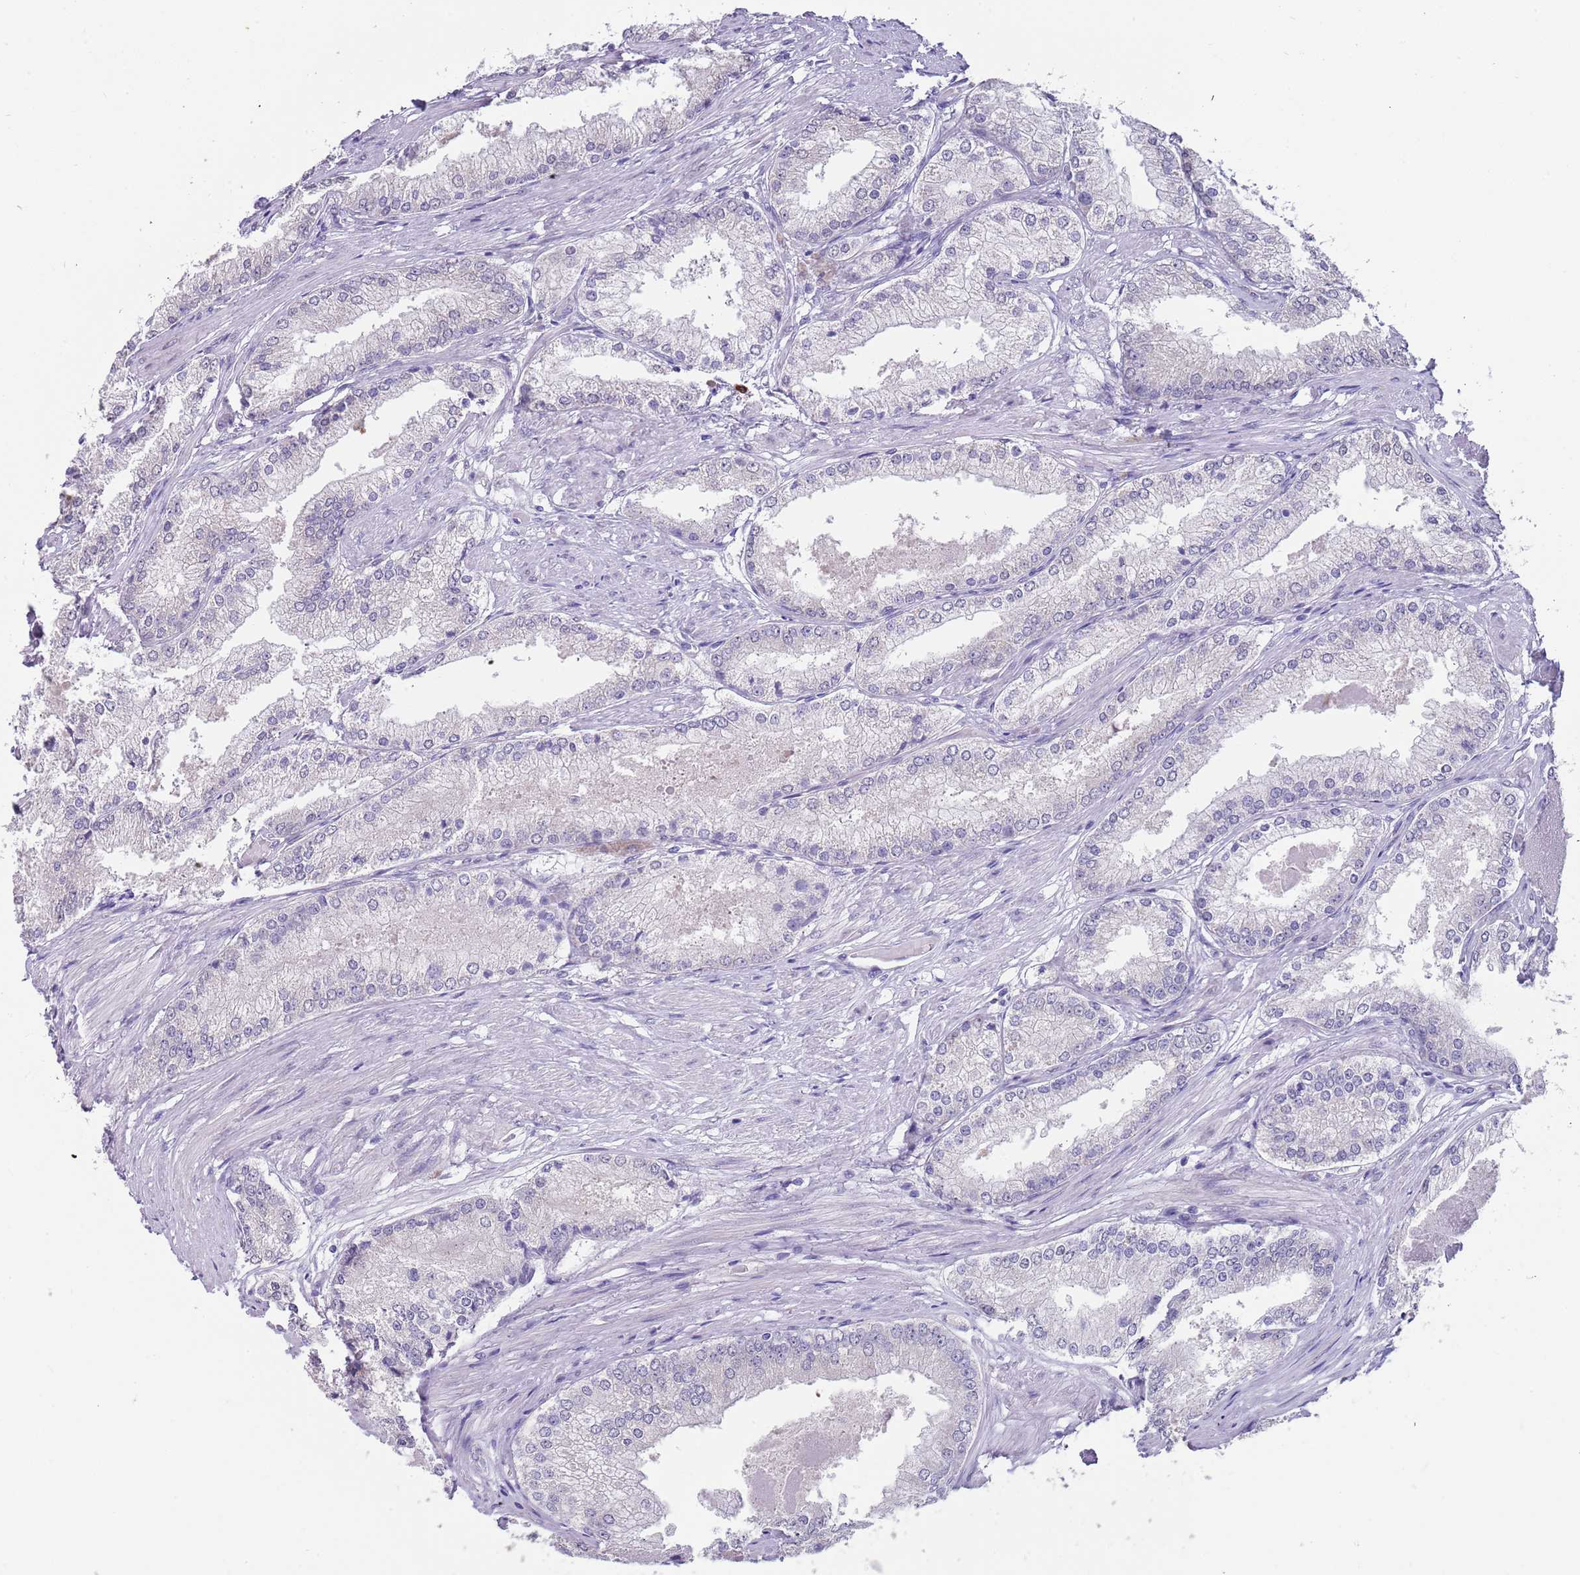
{"staining": {"intensity": "negative", "quantity": "none", "location": "none"}, "tissue": "prostate cancer", "cell_type": "Tumor cells", "image_type": "cancer", "snomed": [{"axis": "morphology", "description": "Adenocarcinoma, Low grade"}, {"axis": "topography", "description": "Prostate"}], "caption": "An IHC micrograph of prostate adenocarcinoma (low-grade) is shown. There is no staining in tumor cells of prostate adenocarcinoma (low-grade).", "gene": "TNRC6C", "patient": {"sex": "male", "age": 68}}